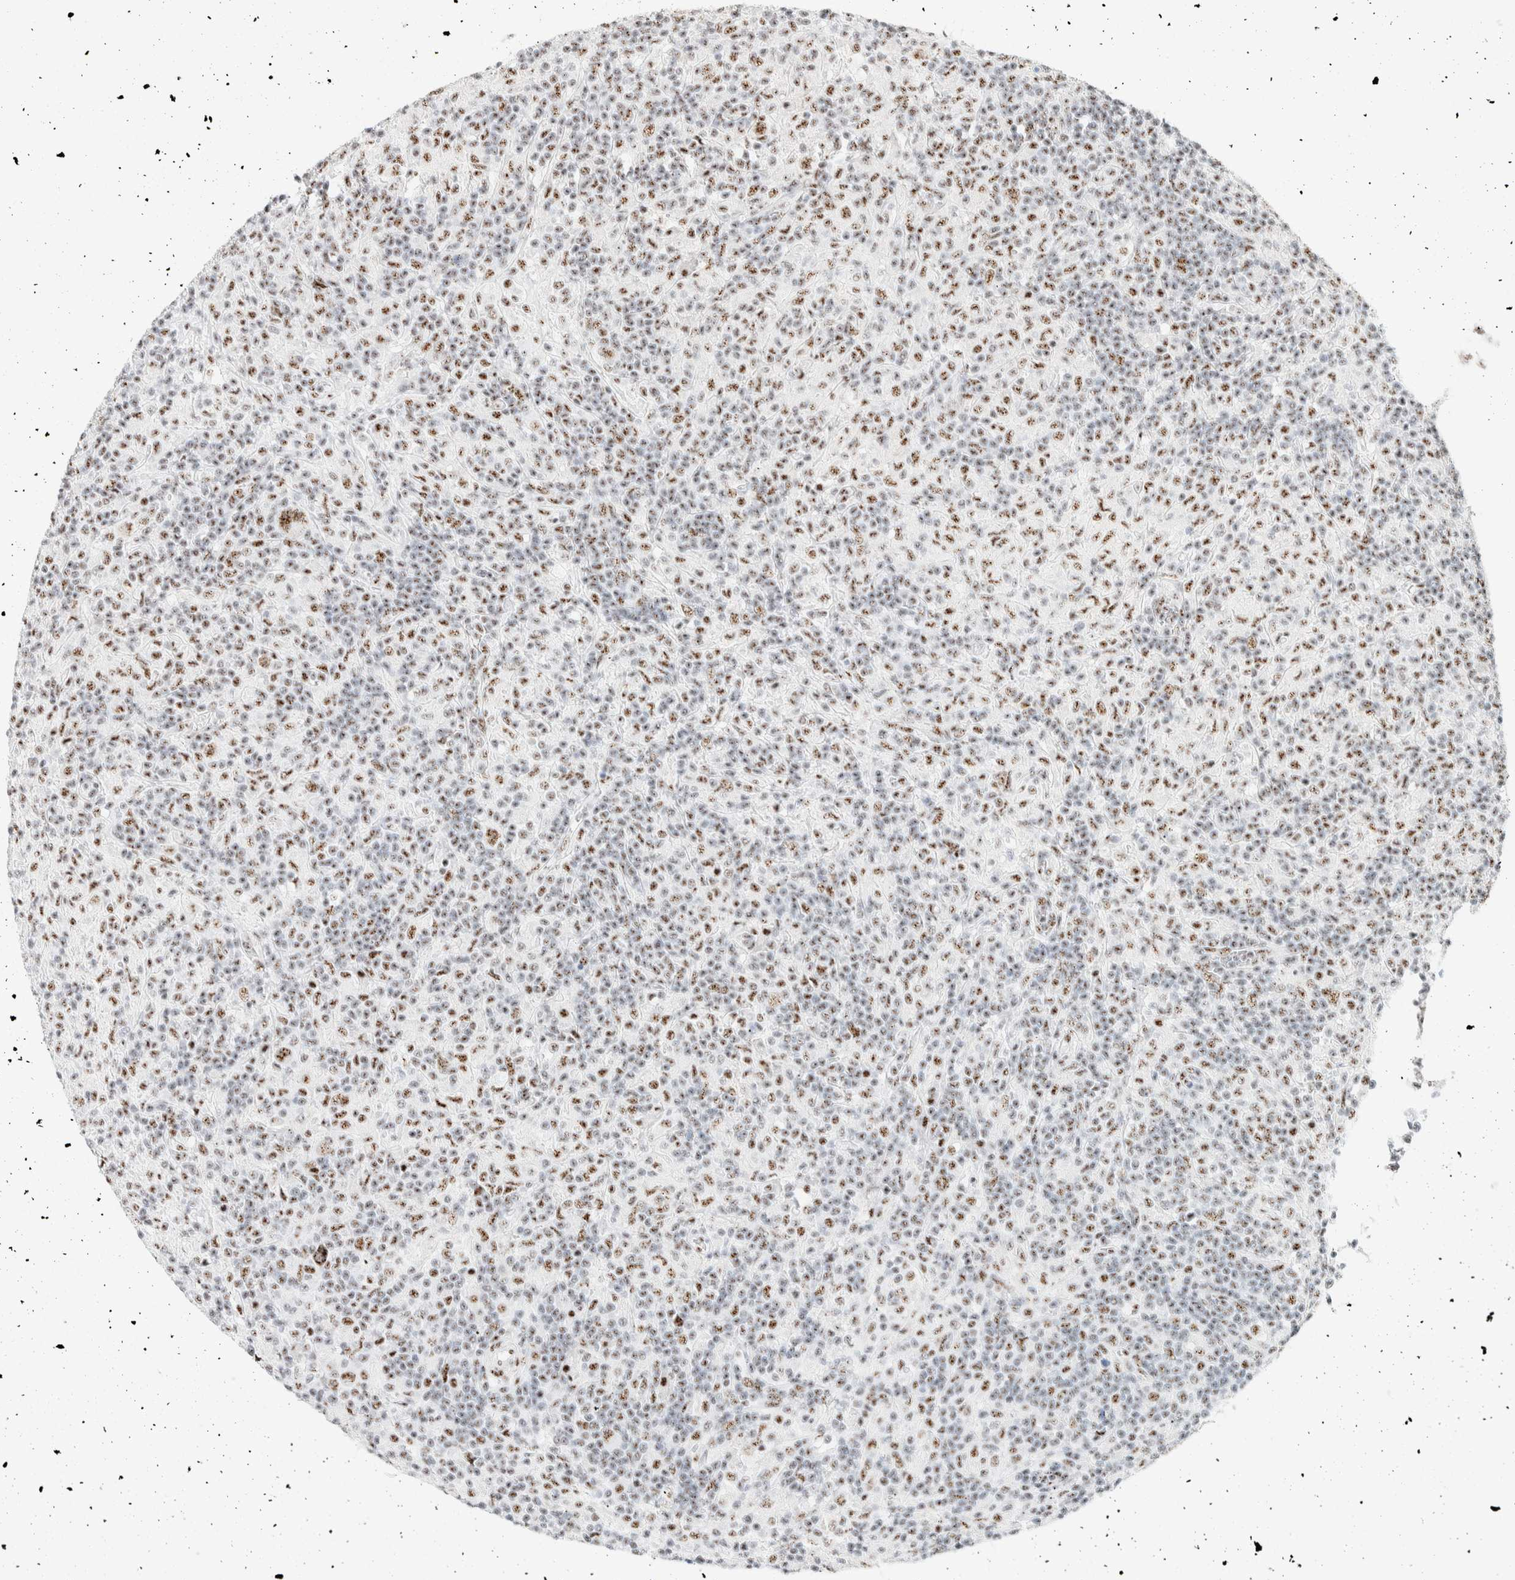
{"staining": {"intensity": "moderate", "quantity": ">75%", "location": "nuclear"}, "tissue": "lymphoma", "cell_type": "Tumor cells", "image_type": "cancer", "snomed": [{"axis": "morphology", "description": "Hodgkin's disease, NOS"}, {"axis": "topography", "description": "Lymph node"}], "caption": "Lymphoma was stained to show a protein in brown. There is medium levels of moderate nuclear expression in approximately >75% of tumor cells.", "gene": "SON", "patient": {"sex": "male", "age": 70}}